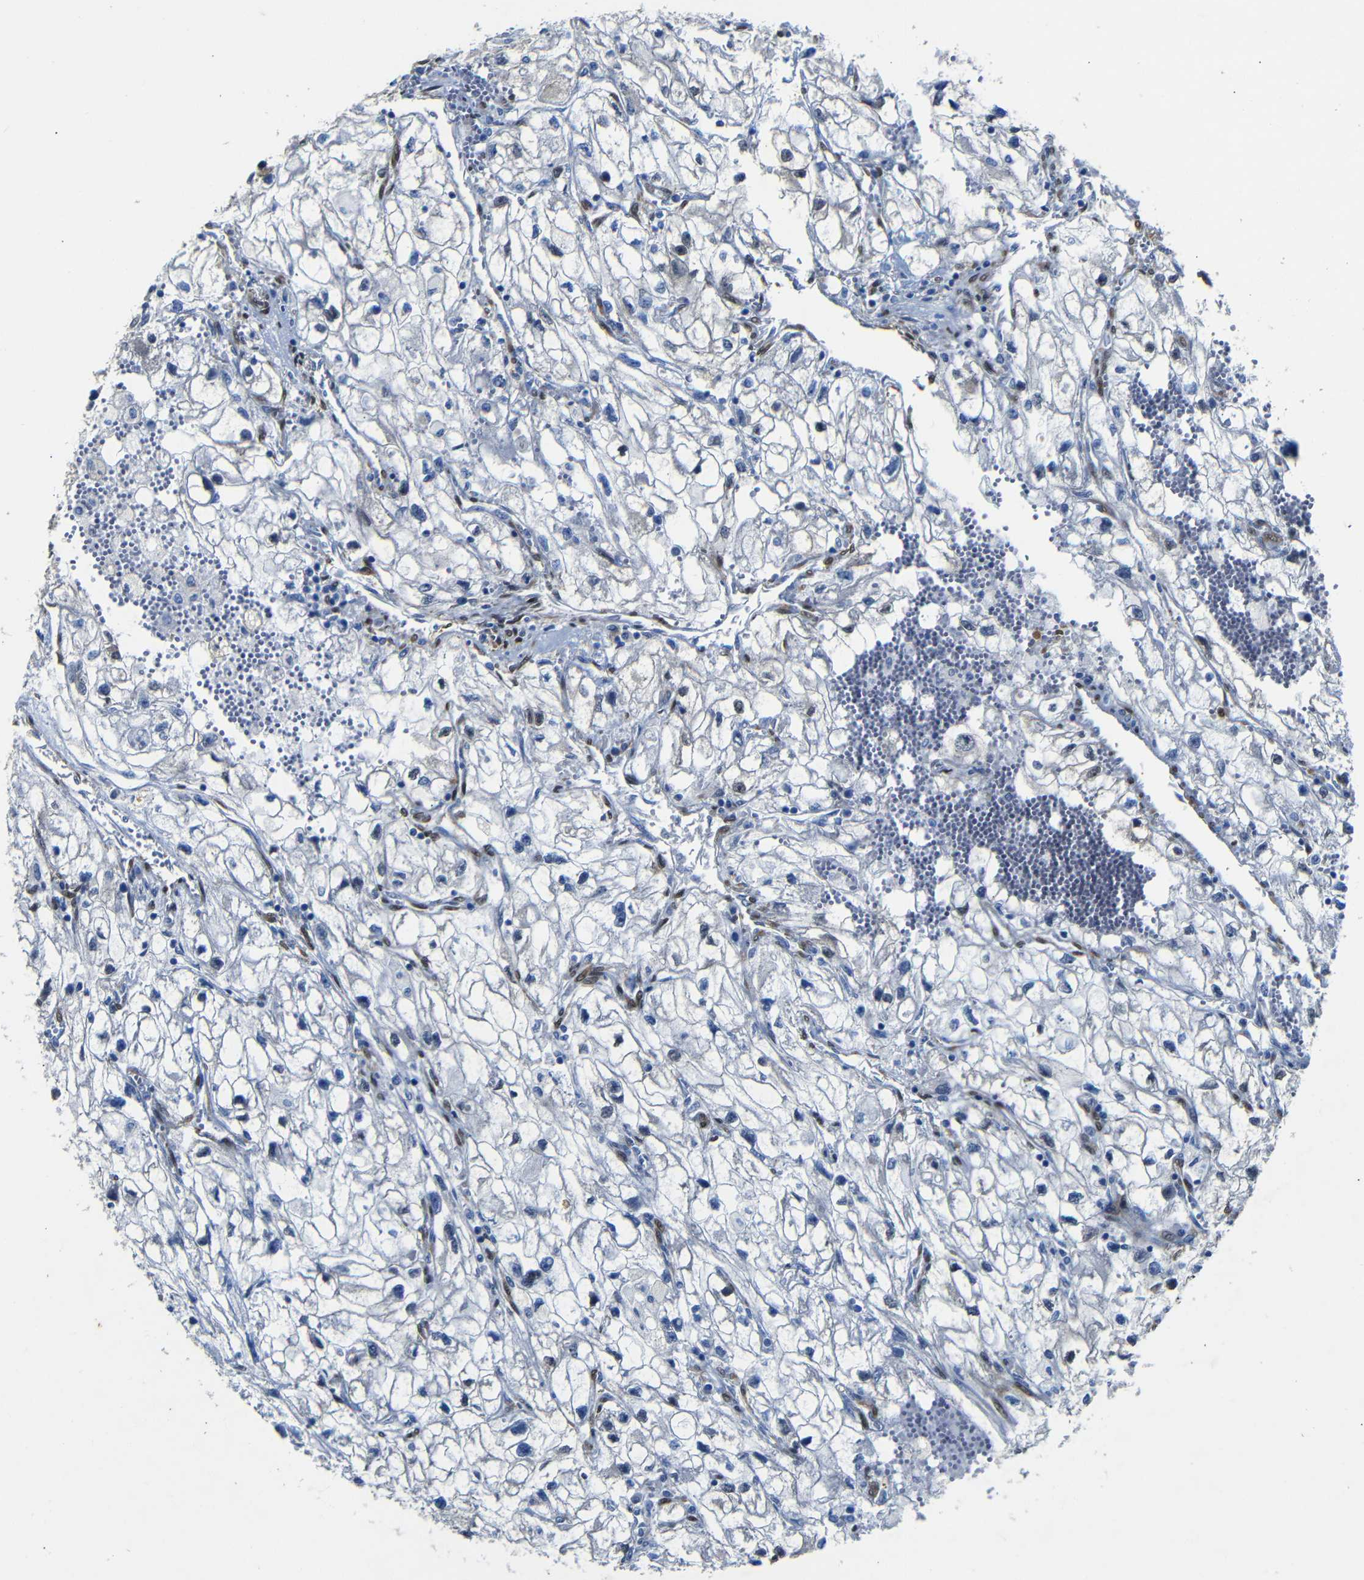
{"staining": {"intensity": "negative", "quantity": "none", "location": "none"}, "tissue": "renal cancer", "cell_type": "Tumor cells", "image_type": "cancer", "snomed": [{"axis": "morphology", "description": "Adenocarcinoma, NOS"}, {"axis": "topography", "description": "Kidney"}], "caption": "This is a micrograph of immunohistochemistry staining of renal adenocarcinoma, which shows no staining in tumor cells.", "gene": "YAP1", "patient": {"sex": "female", "age": 70}}